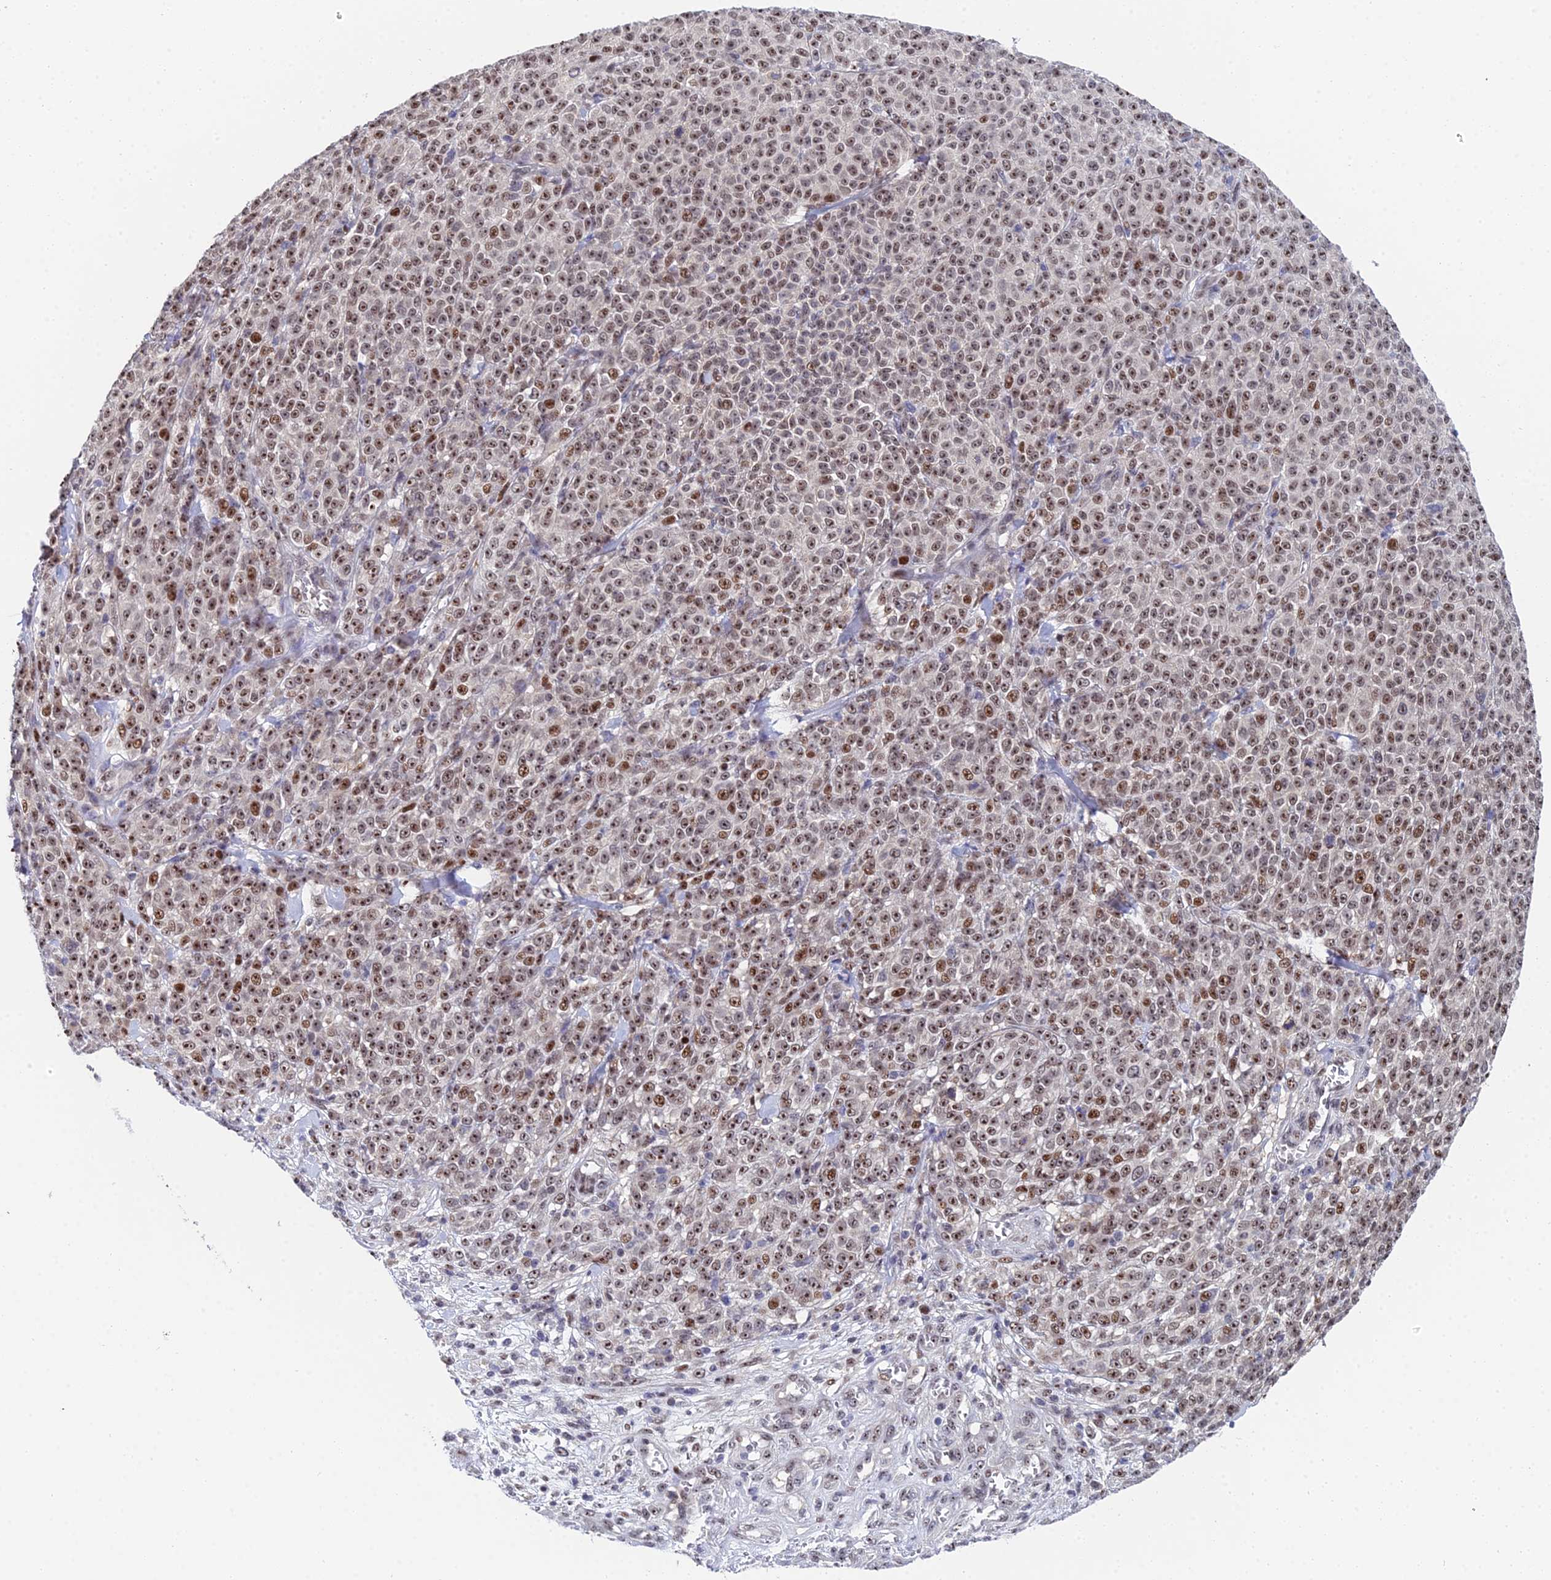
{"staining": {"intensity": "strong", "quantity": ">75%", "location": "nuclear"}, "tissue": "melanoma", "cell_type": "Tumor cells", "image_type": "cancer", "snomed": [{"axis": "morphology", "description": "Normal tissue, NOS"}, {"axis": "morphology", "description": "Malignant melanoma, NOS"}, {"axis": "topography", "description": "Skin"}], "caption": "Malignant melanoma was stained to show a protein in brown. There is high levels of strong nuclear staining in about >75% of tumor cells.", "gene": "TIFA", "patient": {"sex": "female", "age": 34}}